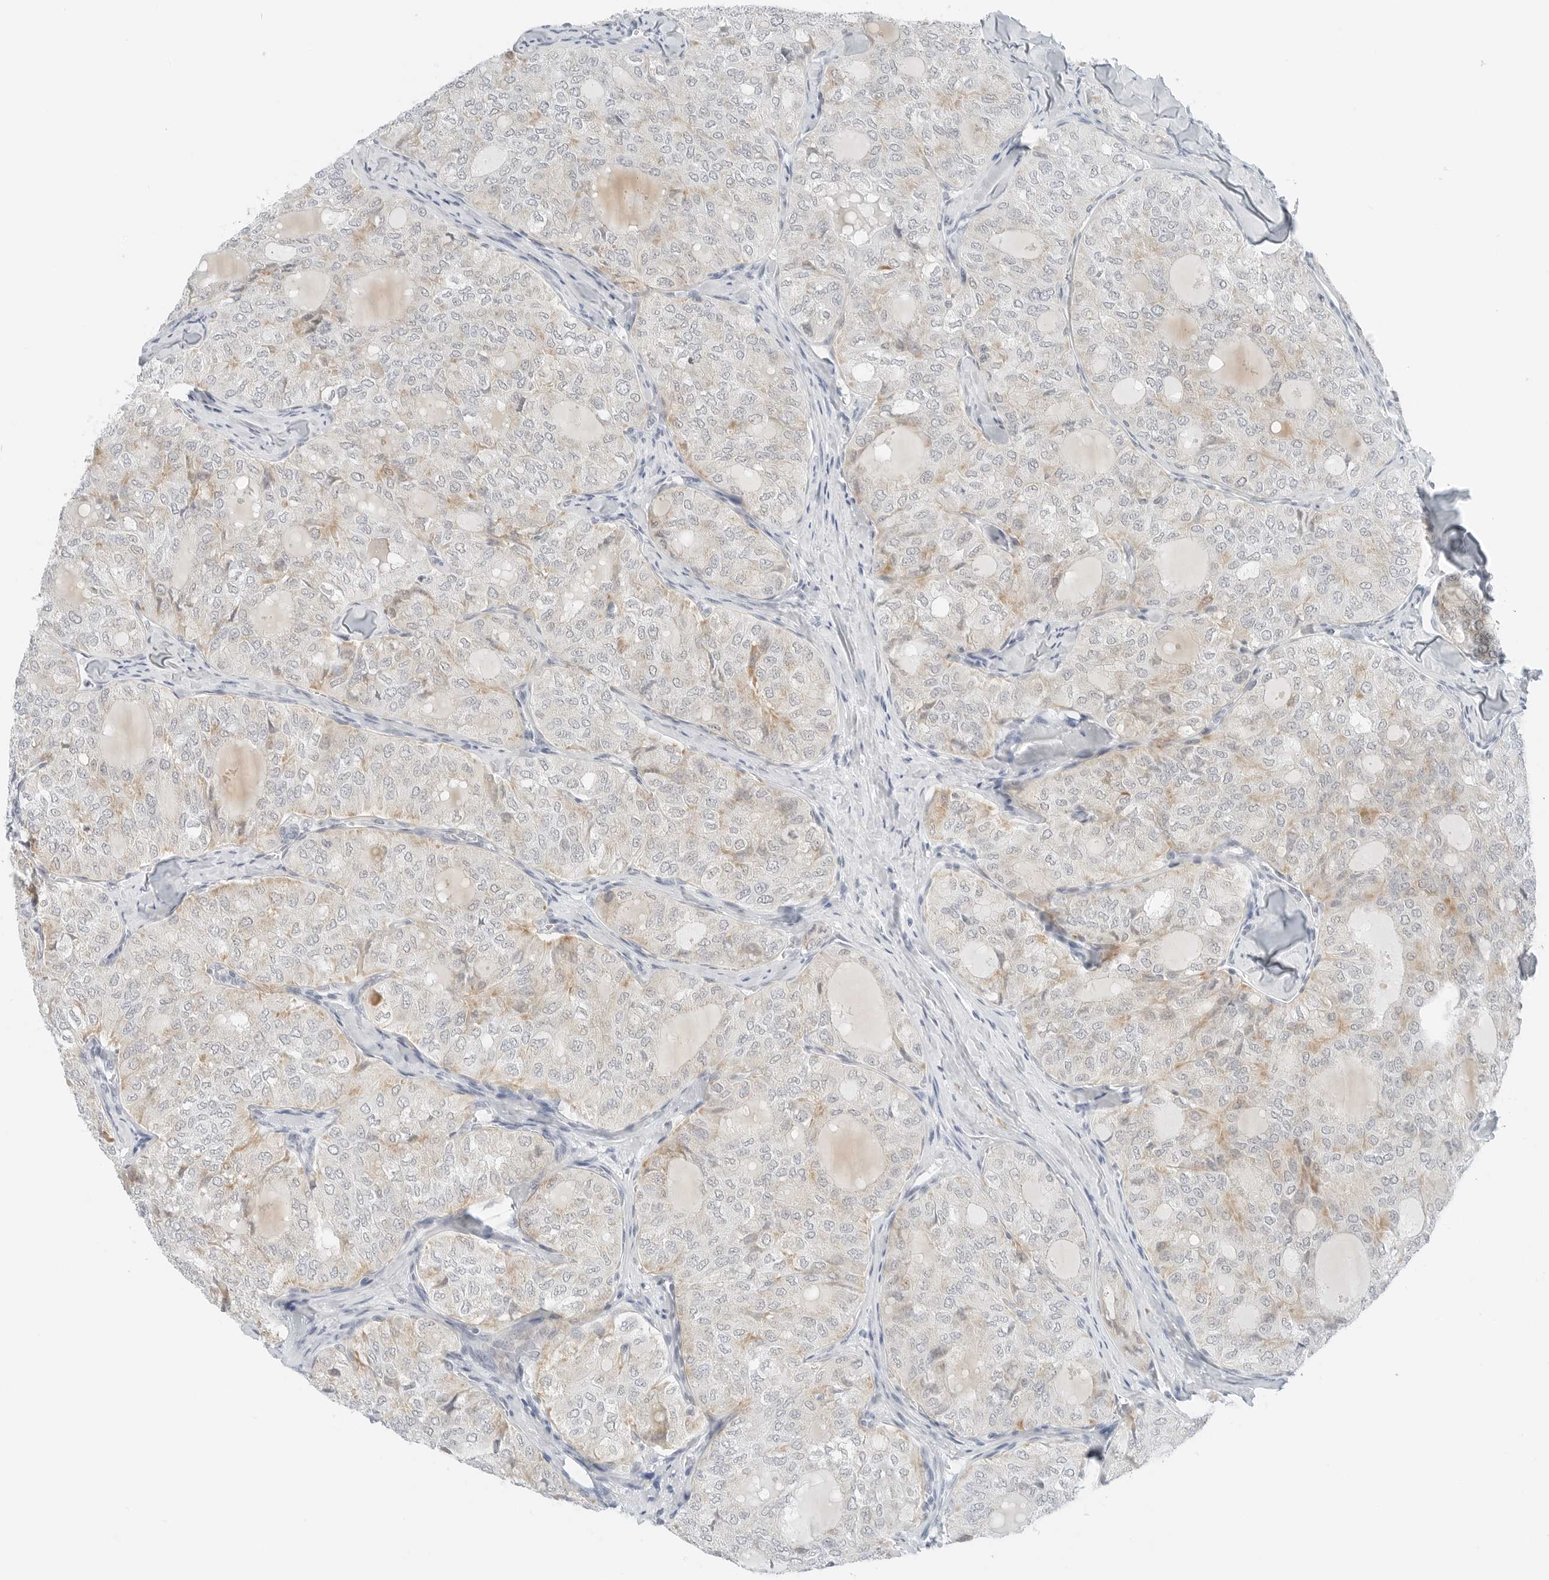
{"staining": {"intensity": "weak", "quantity": "<25%", "location": "cytoplasmic/membranous"}, "tissue": "thyroid cancer", "cell_type": "Tumor cells", "image_type": "cancer", "snomed": [{"axis": "morphology", "description": "Follicular adenoma carcinoma, NOS"}, {"axis": "topography", "description": "Thyroid gland"}], "caption": "Tumor cells show no significant positivity in thyroid follicular adenoma carcinoma.", "gene": "CCSAP", "patient": {"sex": "male", "age": 75}}